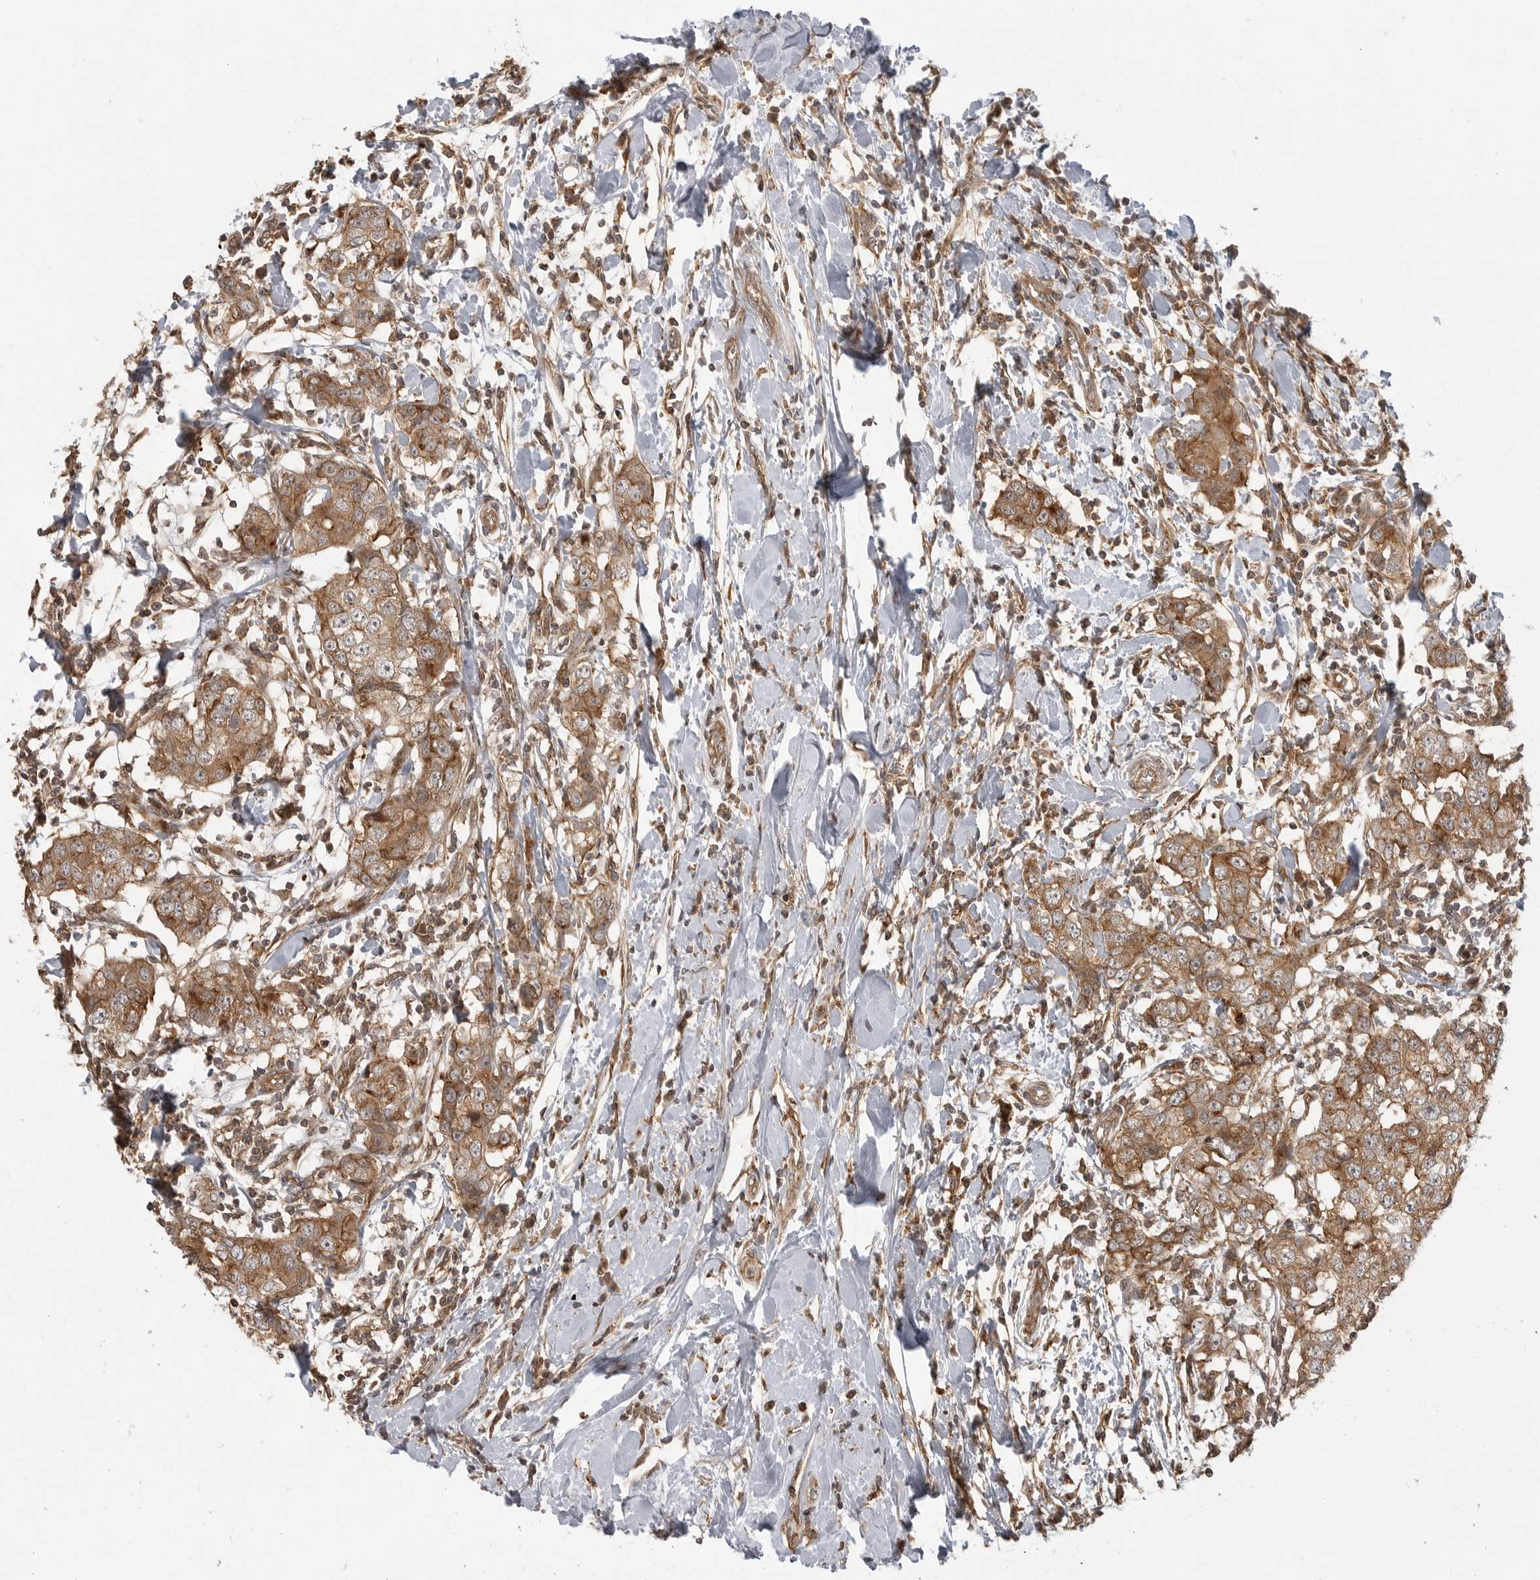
{"staining": {"intensity": "moderate", "quantity": ">75%", "location": "cytoplasmic/membranous"}, "tissue": "breast cancer", "cell_type": "Tumor cells", "image_type": "cancer", "snomed": [{"axis": "morphology", "description": "Duct carcinoma"}, {"axis": "topography", "description": "Breast"}], "caption": "A brown stain labels moderate cytoplasmic/membranous expression of a protein in breast cancer (invasive ductal carcinoma) tumor cells. The protein of interest is stained brown, and the nuclei are stained in blue (DAB IHC with brightfield microscopy, high magnification).", "gene": "FAT3", "patient": {"sex": "female", "age": 27}}